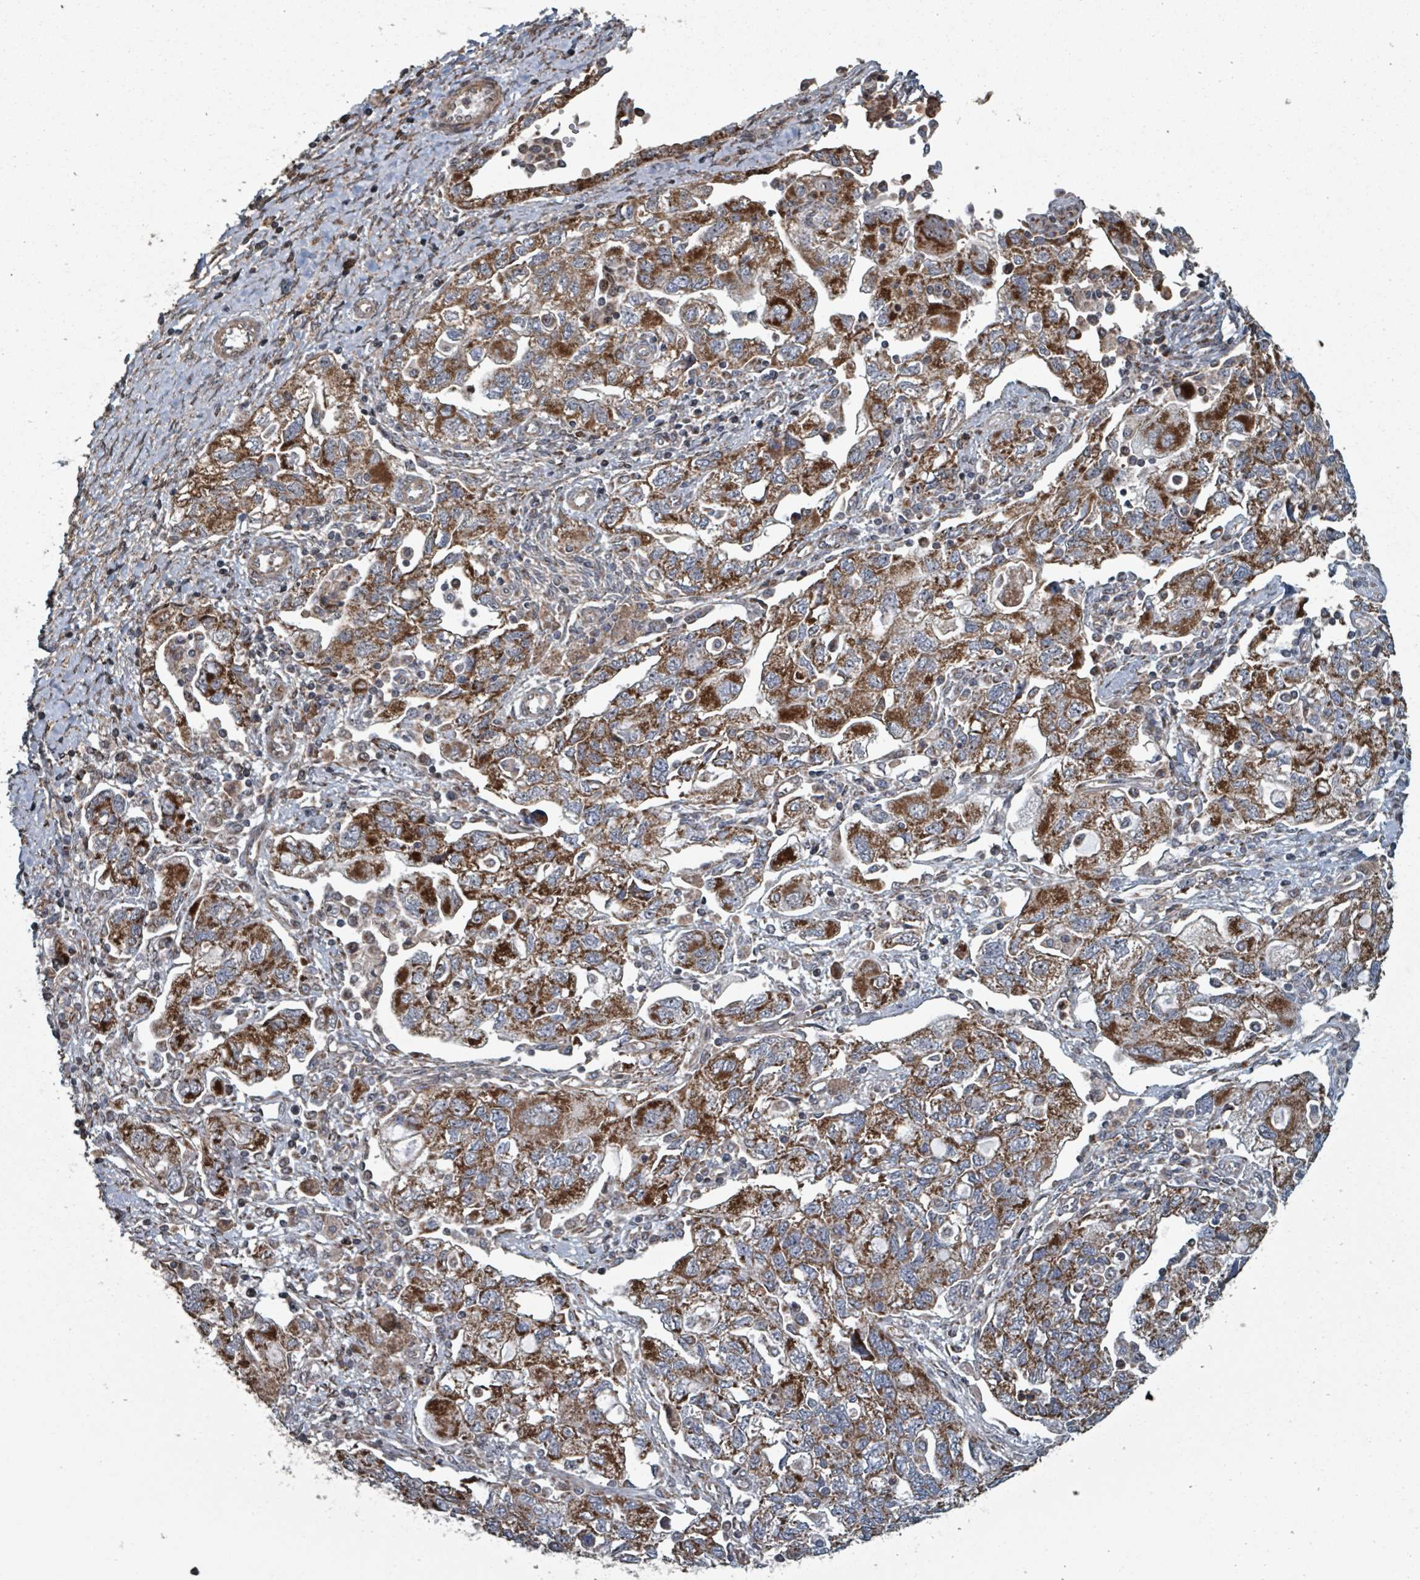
{"staining": {"intensity": "strong", "quantity": ">75%", "location": "cytoplasmic/membranous"}, "tissue": "ovarian cancer", "cell_type": "Tumor cells", "image_type": "cancer", "snomed": [{"axis": "morphology", "description": "Carcinoma, NOS"}, {"axis": "morphology", "description": "Cystadenocarcinoma, serous, NOS"}, {"axis": "topography", "description": "Ovary"}], "caption": "The histopathology image exhibits staining of ovarian cancer (carcinoma), revealing strong cytoplasmic/membranous protein staining (brown color) within tumor cells. Immunohistochemistry (ihc) stains the protein in brown and the nuclei are stained blue.", "gene": "MRPL4", "patient": {"sex": "female", "age": 69}}